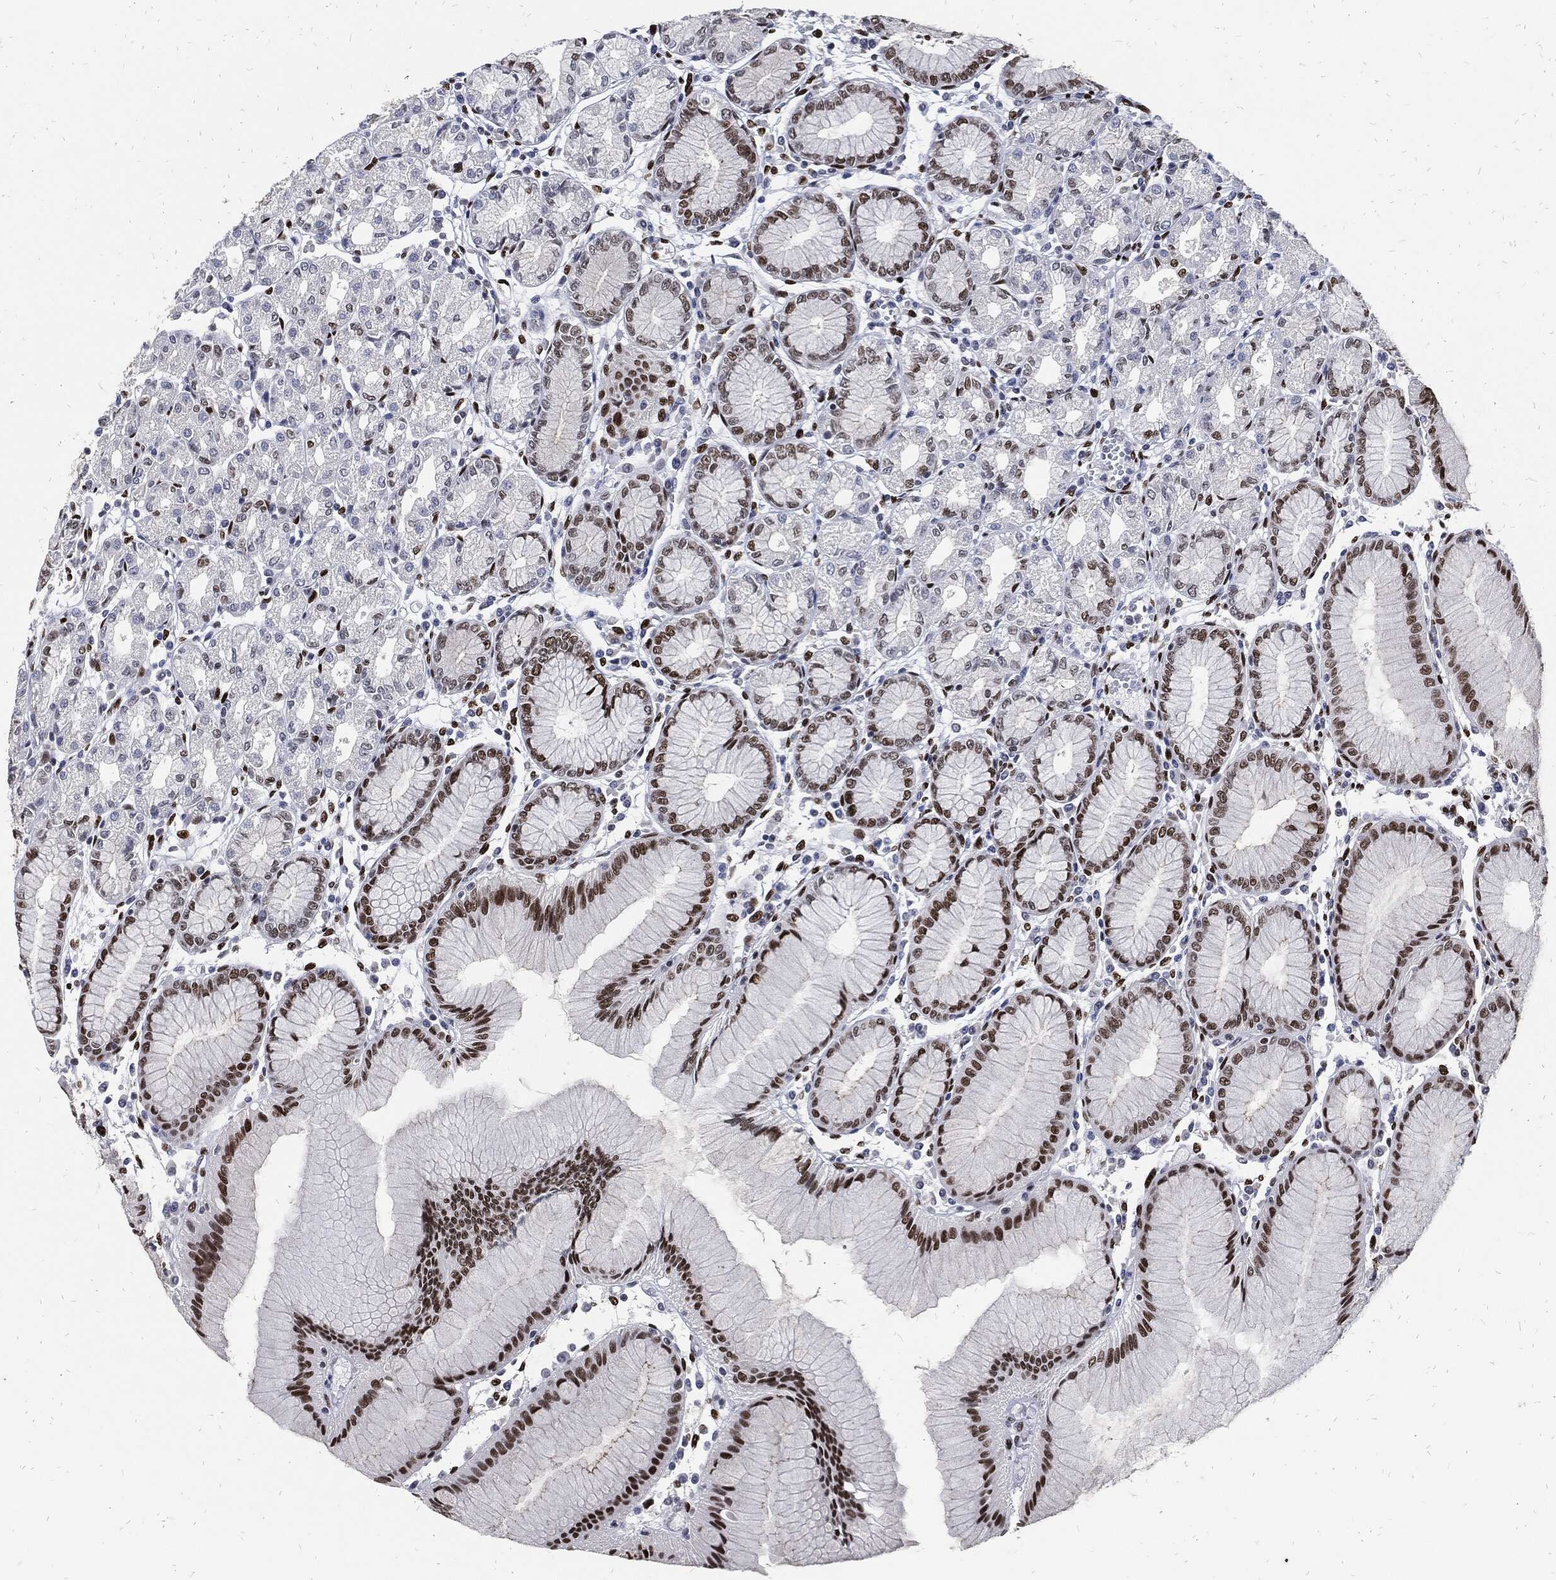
{"staining": {"intensity": "strong", "quantity": "25%-75%", "location": "nuclear"}, "tissue": "stomach", "cell_type": "Glandular cells", "image_type": "normal", "snomed": [{"axis": "morphology", "description": "Normal tissue, NOS"}, {"axis": "topography", "description": "Stomach"}], "caption": "Immunohistochemistry (IHC) image of unremarkable human stomach stained for a protein (brown), which displays high levels of strong nuclear expression in approximately 25%-75% of glandular cells.", "gene": "JUN", "patient": {"sex": "female", "age": 57}}